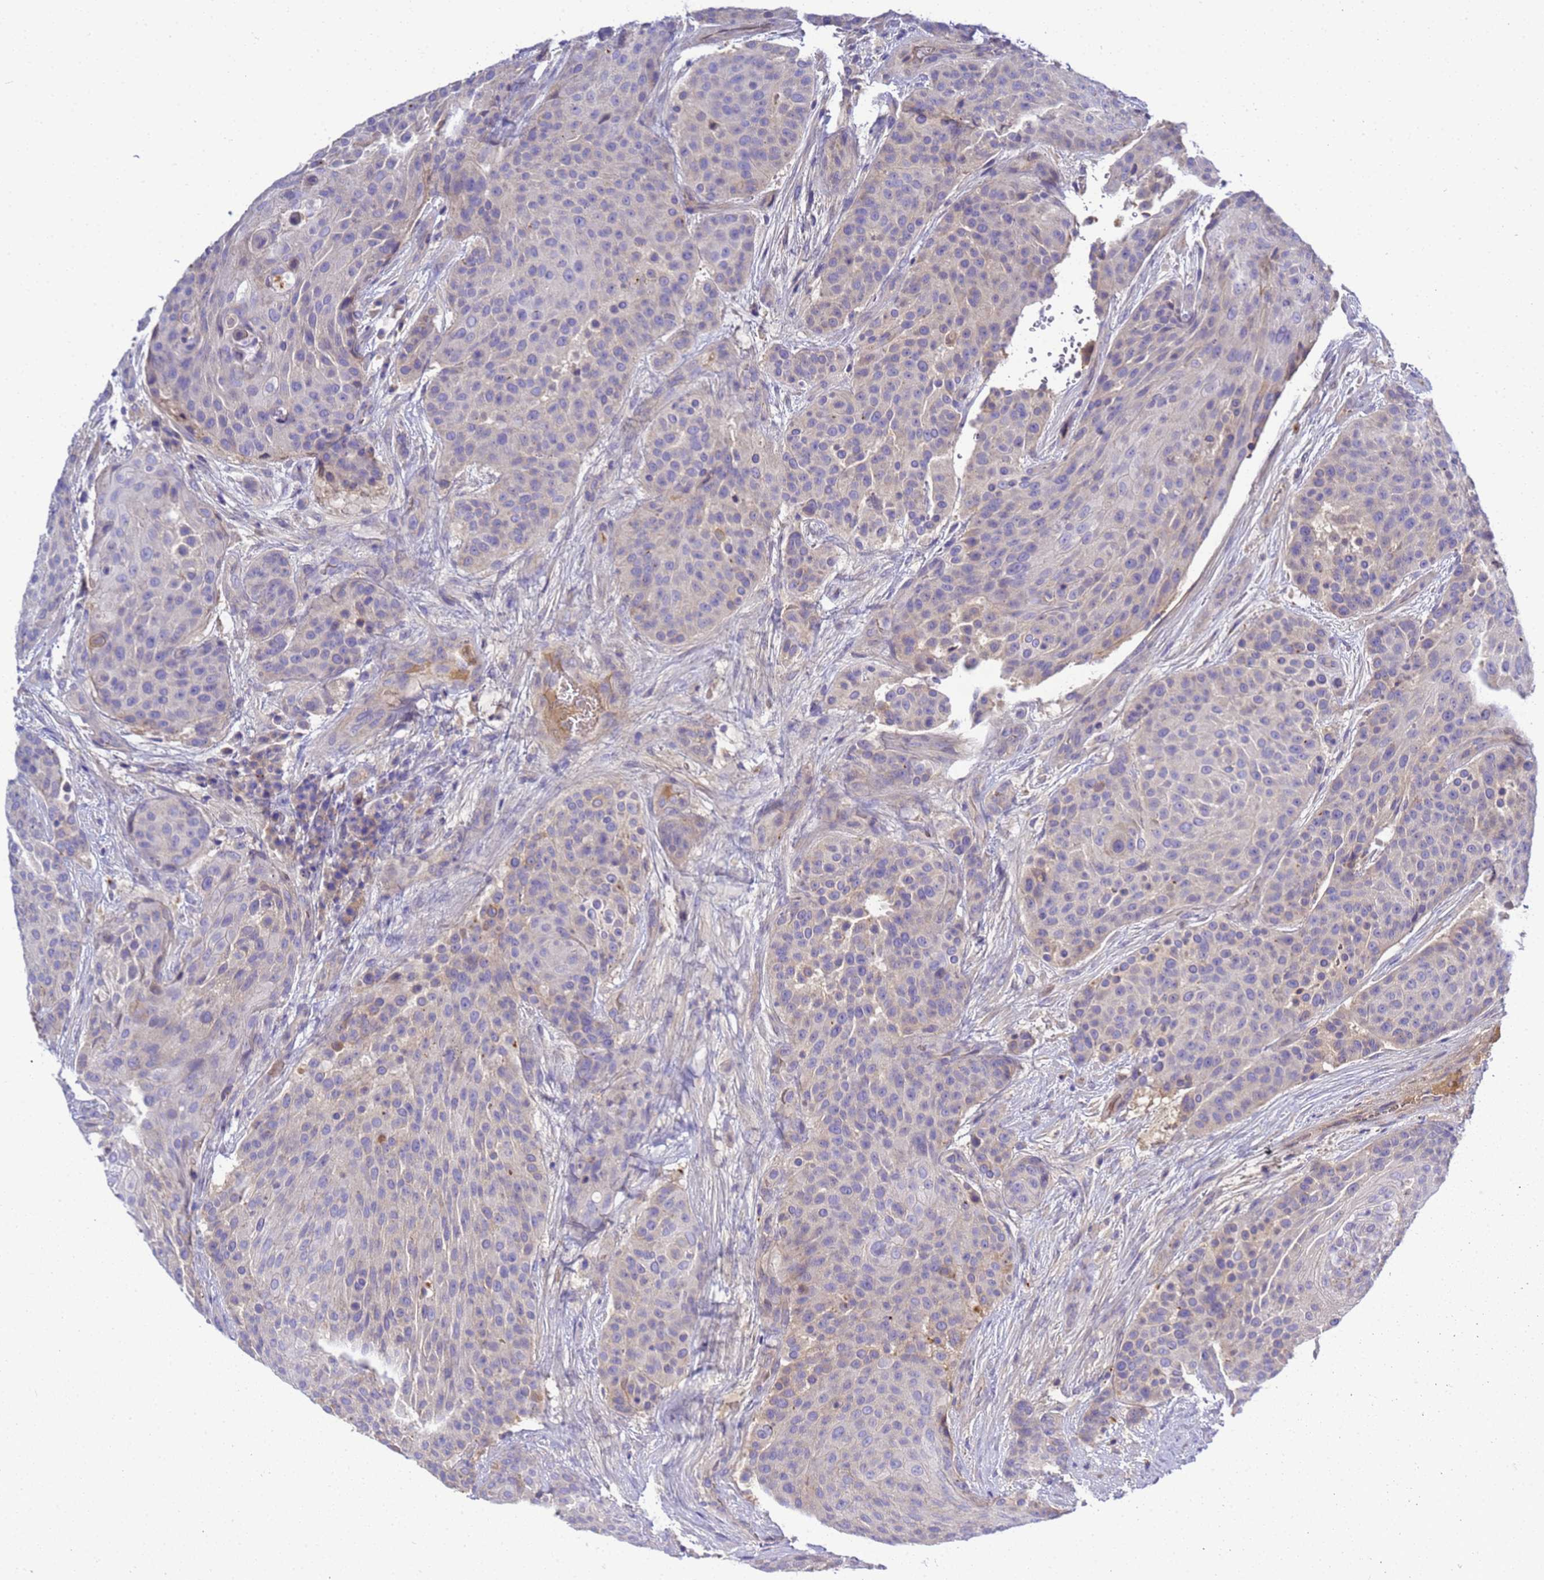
{"staining": {"intensity": "negative", "quantity": "none", "location": "none"}, "tissue": "urothelial cancer", "cell_type": "Tumor cells", "image_type": "cancer", "snomed": [{"axis": "morphology", "description": "Urothelial carcinoma, High grade"}, {"axis": "topography", "description": "Urinary bladder"}], "caption": "Protein analysis of urothelial cancer reveals no significant positivity in tumor cells.", "gene": "TBCD", "patient": {"sex": "female", "age": 63}}